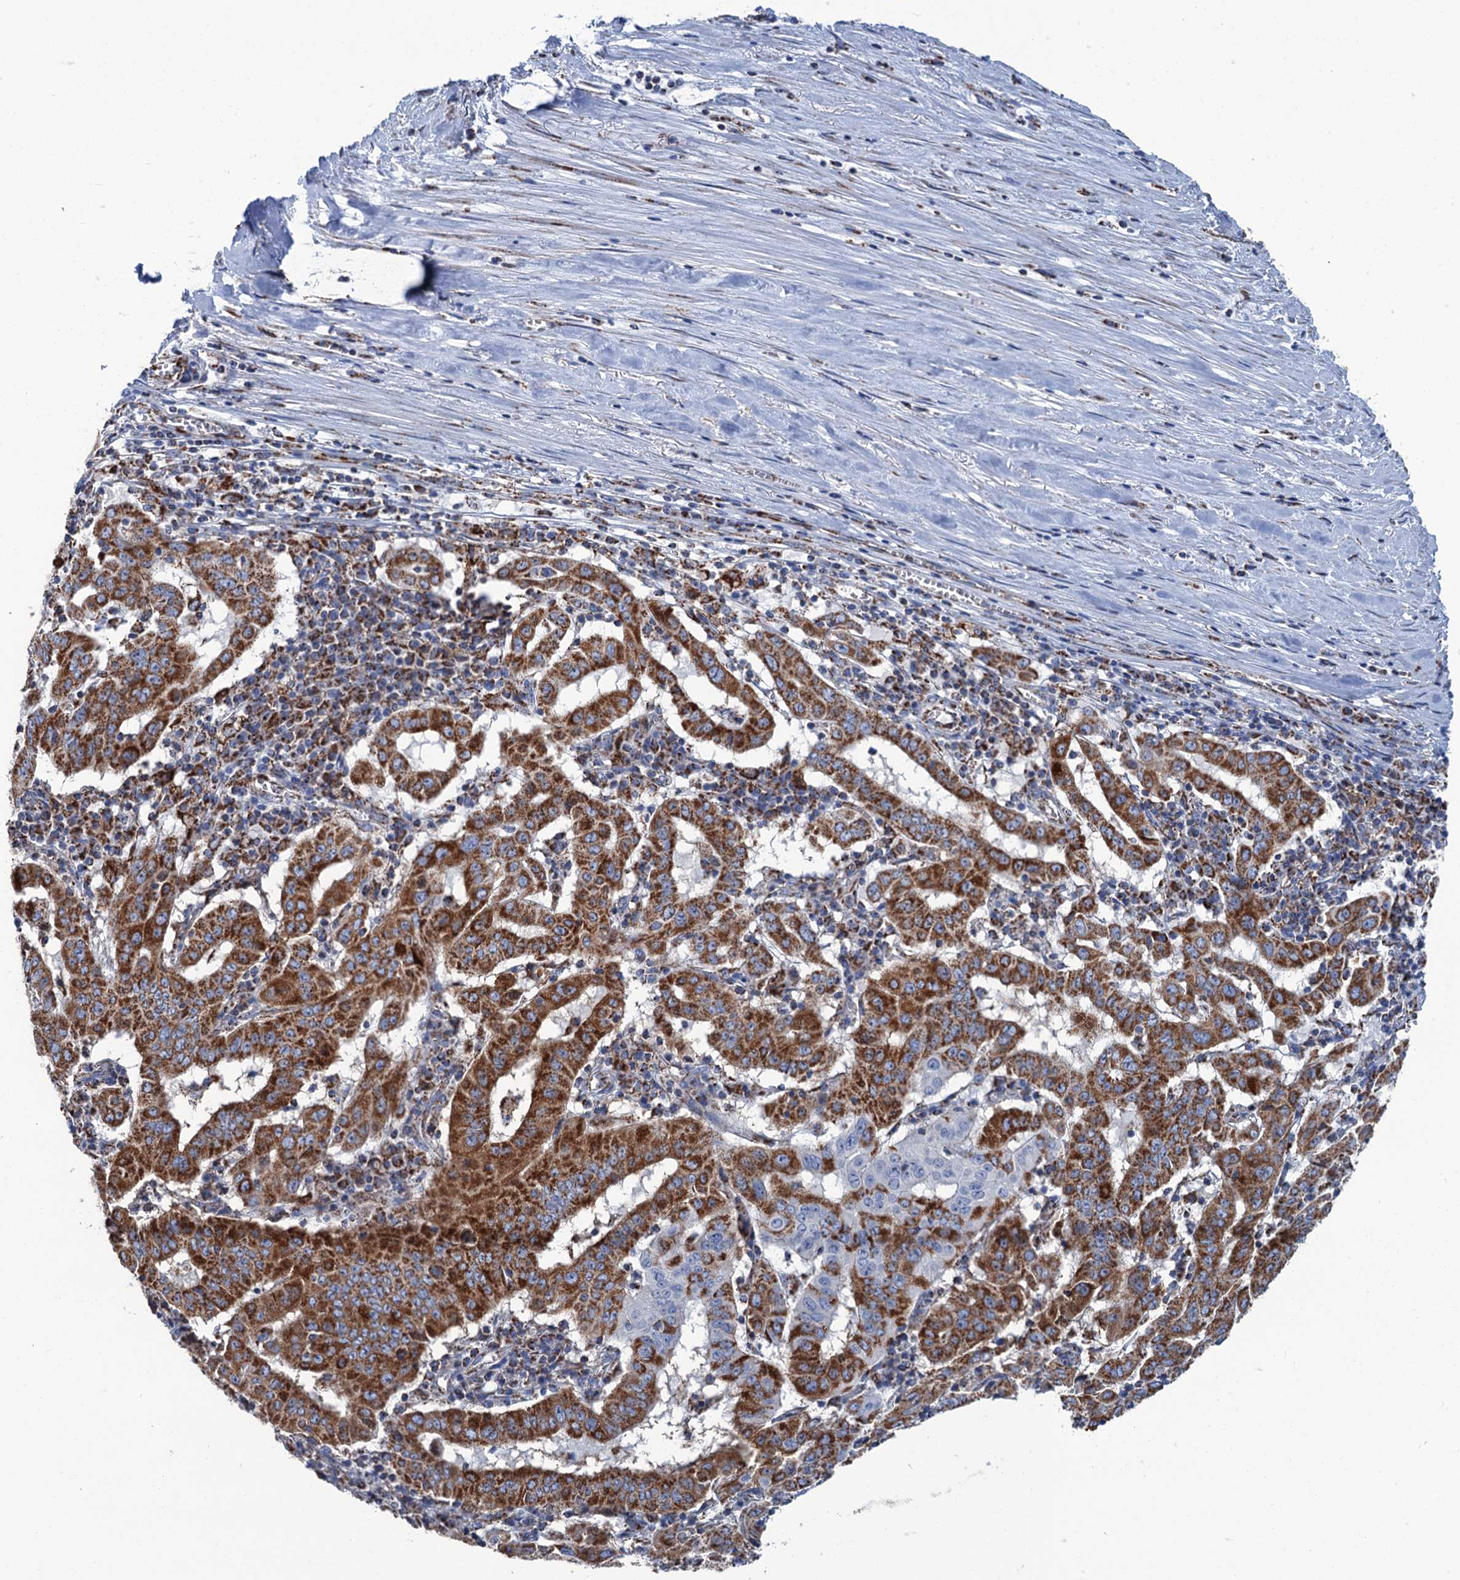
{"staining": {"intensity": "strong", "quantity": ">75%", "location": "cytoplasmic/membranous"}, "tissue": "pancreatic cancer", "cell_type": "Tumor cells", "image_type": "cancer", "snomed": [{"axis": "morphology", "description": "Adenocarcinoma, NOS"}, {"axis": "topography", "description": "Pancreas"}], "caption": "Adenocarcinoma (pancreatic) tissue displays strong cytoplasmic/membranous staining in about >75% of tumor cells, visualized by immunohistochemistry.", "gene": "IVD", "patient": {"sex": "male", "age": 63}}